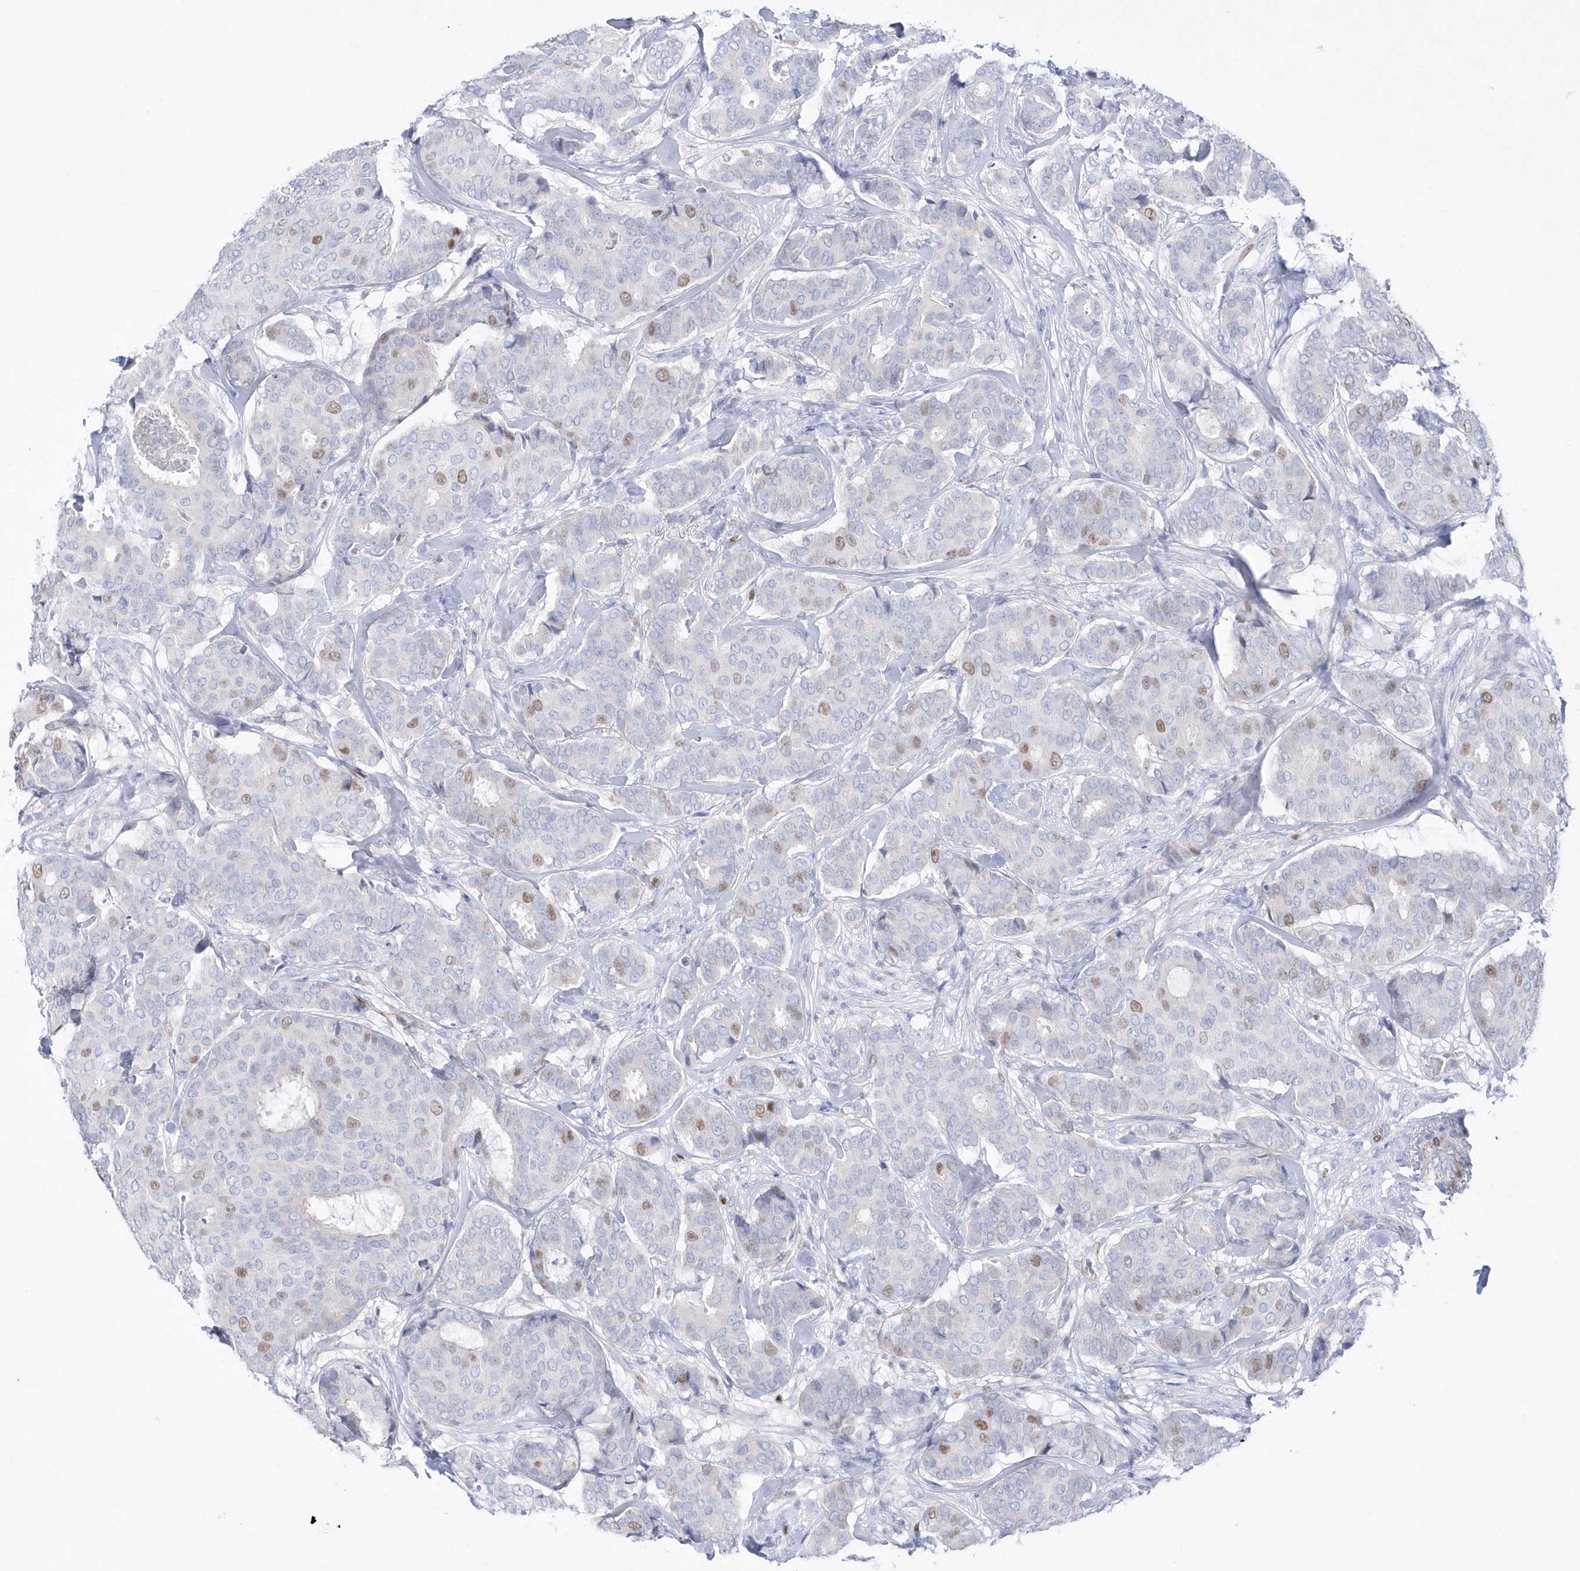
{"staining": {"intensity": "moderate", "quantity": "<25%", "location": "nuclear"}, "tissue": "breast cancer", "cell_type": "Tumor cells", "image_type": "cancer", "snomed": [{"axis": "morphology", "description": "Duct carcinoma"}, {"axis": "topography", "description": "Breast"}], "caption": "This photomicrograph exhibits breast cancer stained with immunohistochemistry (IHC) to label a protein in brown. The nuclear of tumor cells show moderate positivity for the protein. Nuclei are counter-stained blue.", "gene": "TMCO6", "patient": {"sex": "female", "age": 75}}